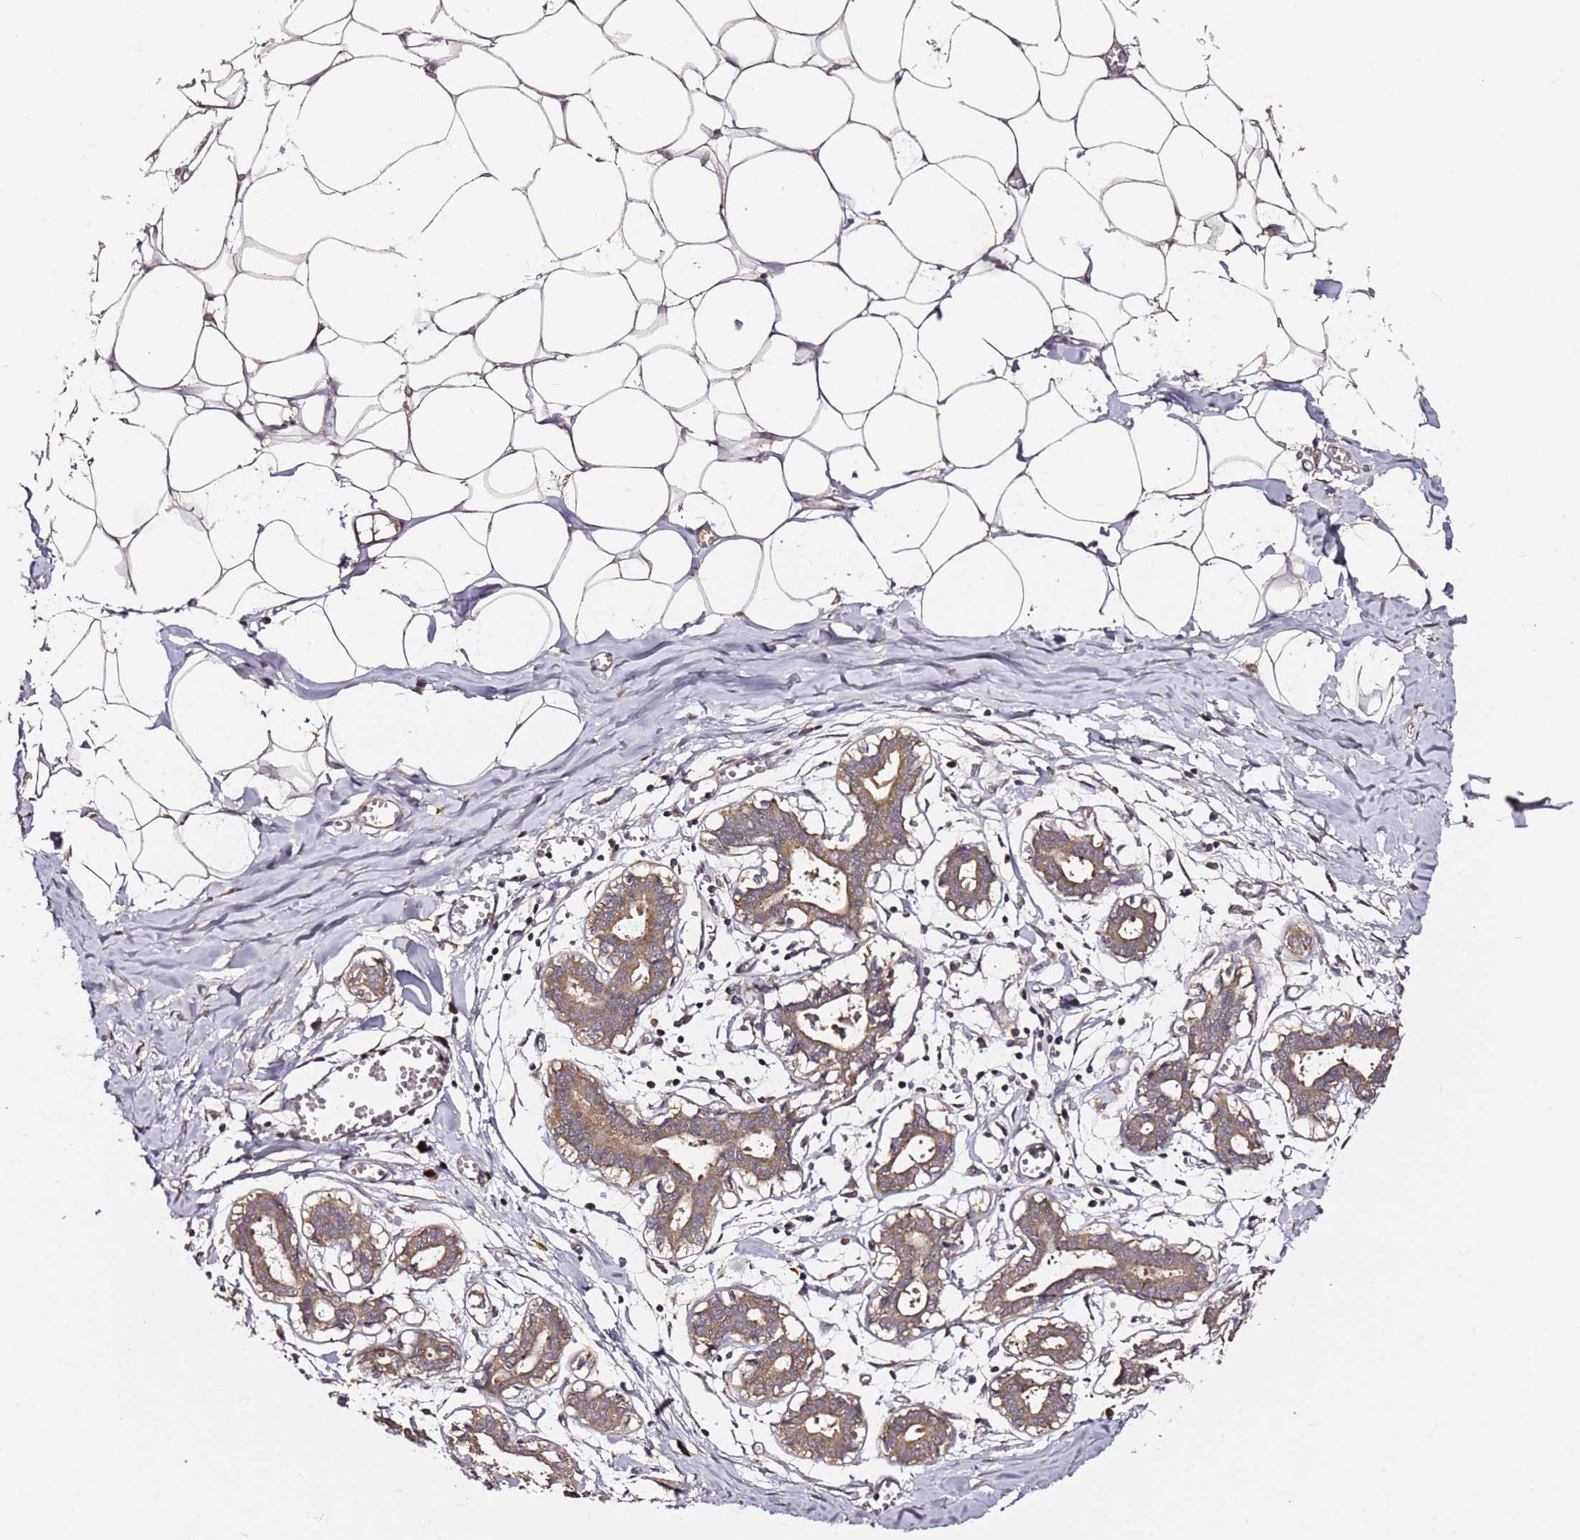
{"staining": {"intensity": "weak", "quantity": ">75%", "location": "cytoplasmic/membranous"}, "tissue": "breast", "cell_type": "Adipocytes", "image_type": "normal", "snomed": [{"axis": "morphology", "description": "Normal tissue, NOS"}, {"axis": "topography", "description": "Breast"}], "caption": "Breast was stained to show a protein in brown. There is low levels of weak cytoplasmic/membranous expression in about >75% of adipocytes. The protein is stained brown, and the nuclei are stained in blue (DAB IHC with brightfield microscopy, high magnification).", "gene": "C6orf136", "patient": {"sex": "female", "age": 27}}